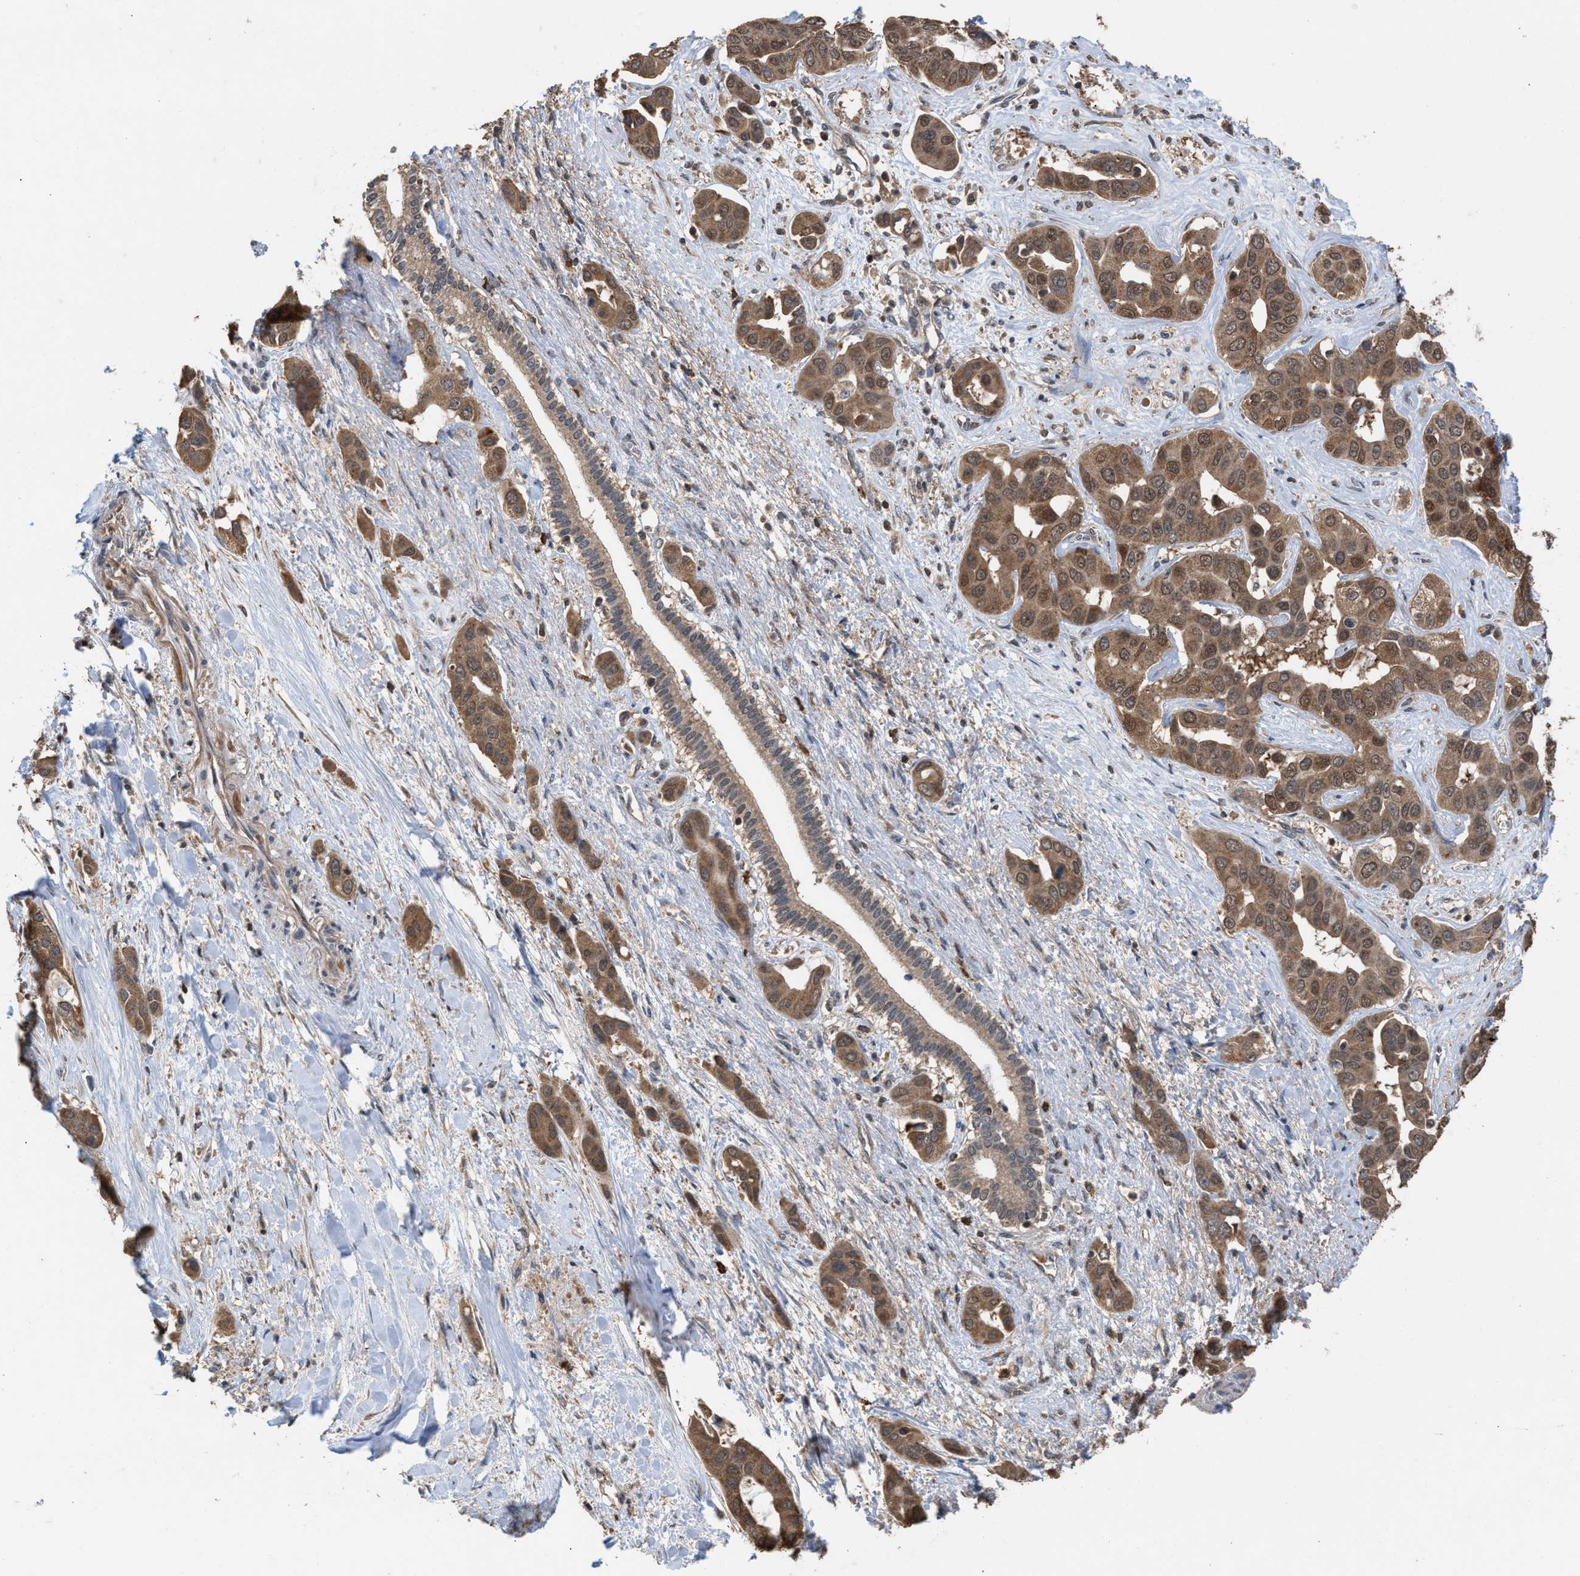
{"staining": {"intensity": "moderate", "quantity": ">75%", "location": "cytoplasmic/membranous"}, "tissue": "liver cancer", "cell_type": "Tumor cells", "image_type": "cancer", "snomed": [{"axis": "morphology", "description": "Cholangiocarcinoma"}, {"axis": "topography", "description": "Liver"}], "caption": "Human liver cancer stained with a brown dye shows moderate cytoplasmic/membranous positive positivity in approximately >75% of tumor cells.", "gene": "C9orf78", "patient": {"sex": "female", "age": 52}}